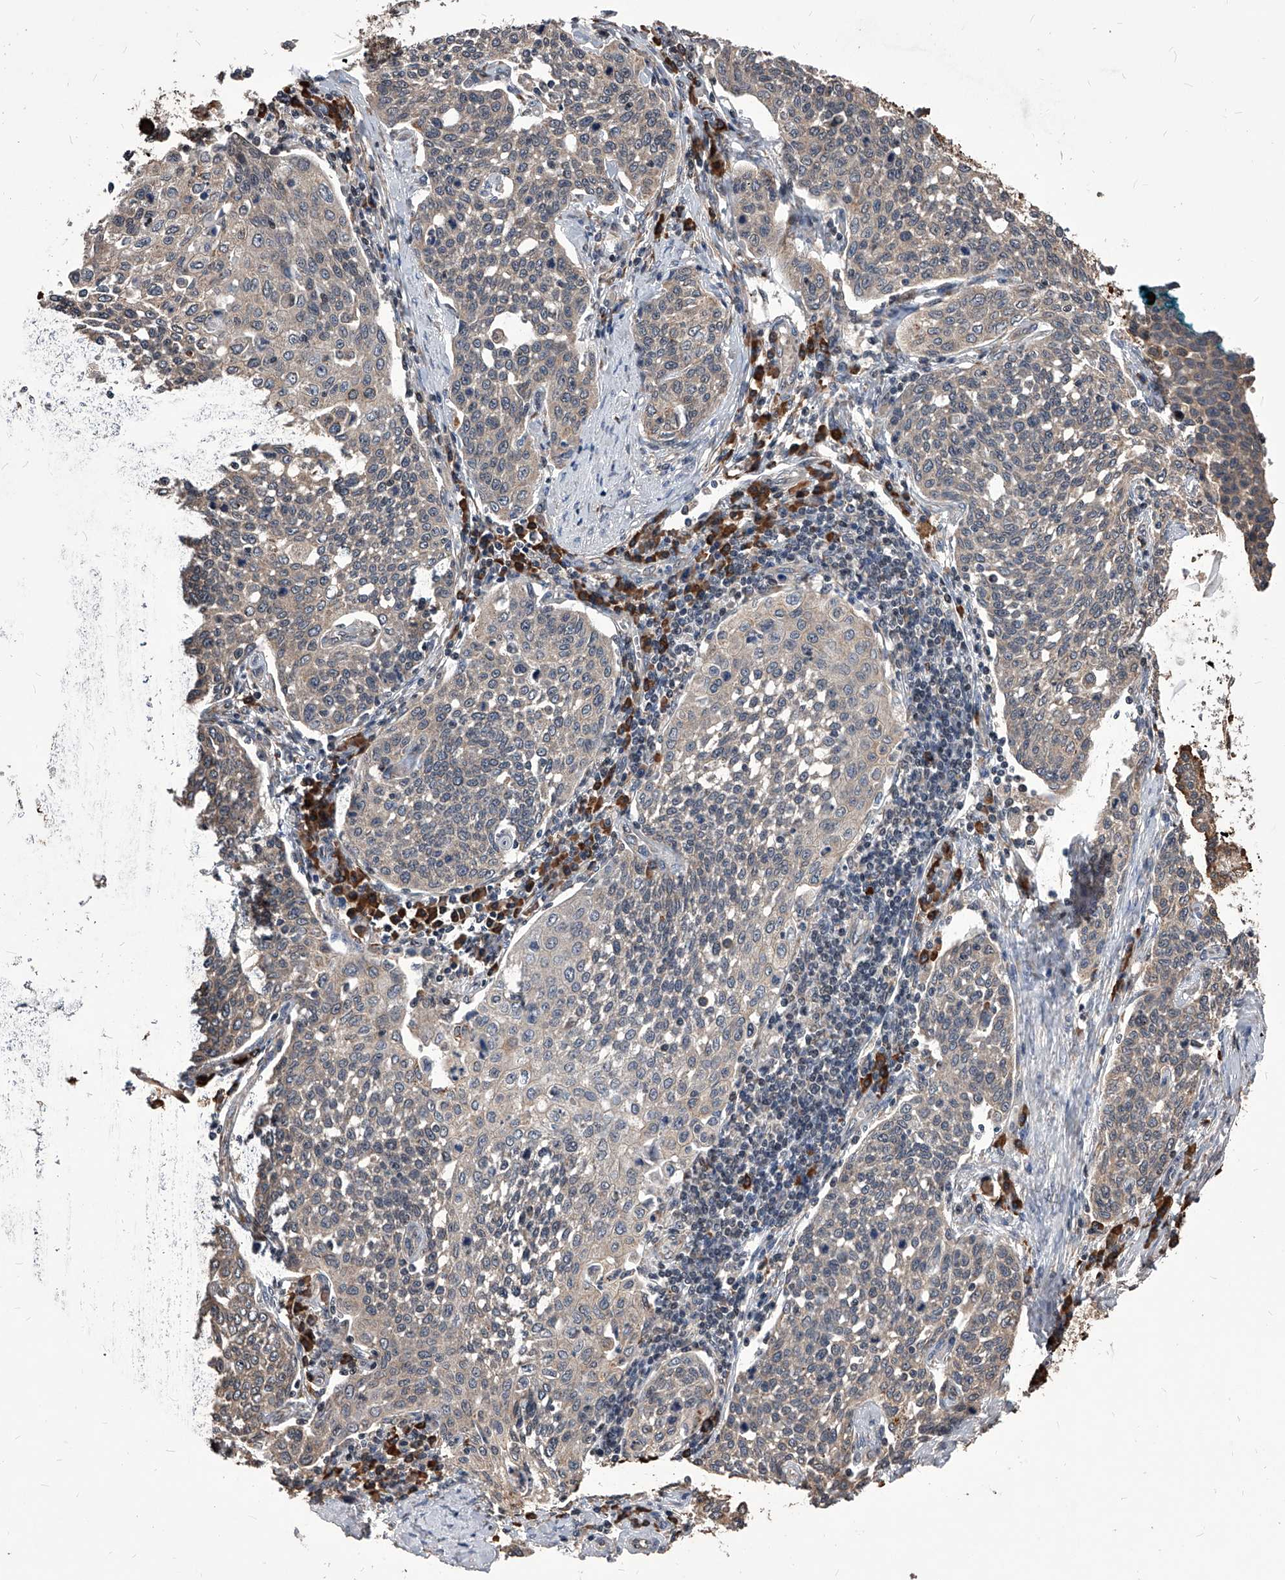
{"staining": {"intensity": "negative", "quantity": "none", "location": "none"}, "tissue": "cervical cancer", "cell_type": "Tumor cells", "image_type": "cancer", "snomed": [{"axis": "morphology", "description": "Squamous cell carcinoma, NOS"}, {"axis": "topography", "description": "Cervix"}], "caption": "Immunohistochemical staining of human cervical squamous cell carcinoma displays no significant staining in tumor cells.", "gene": "ID1", "patient": {"sex": "female", "age": 34}}